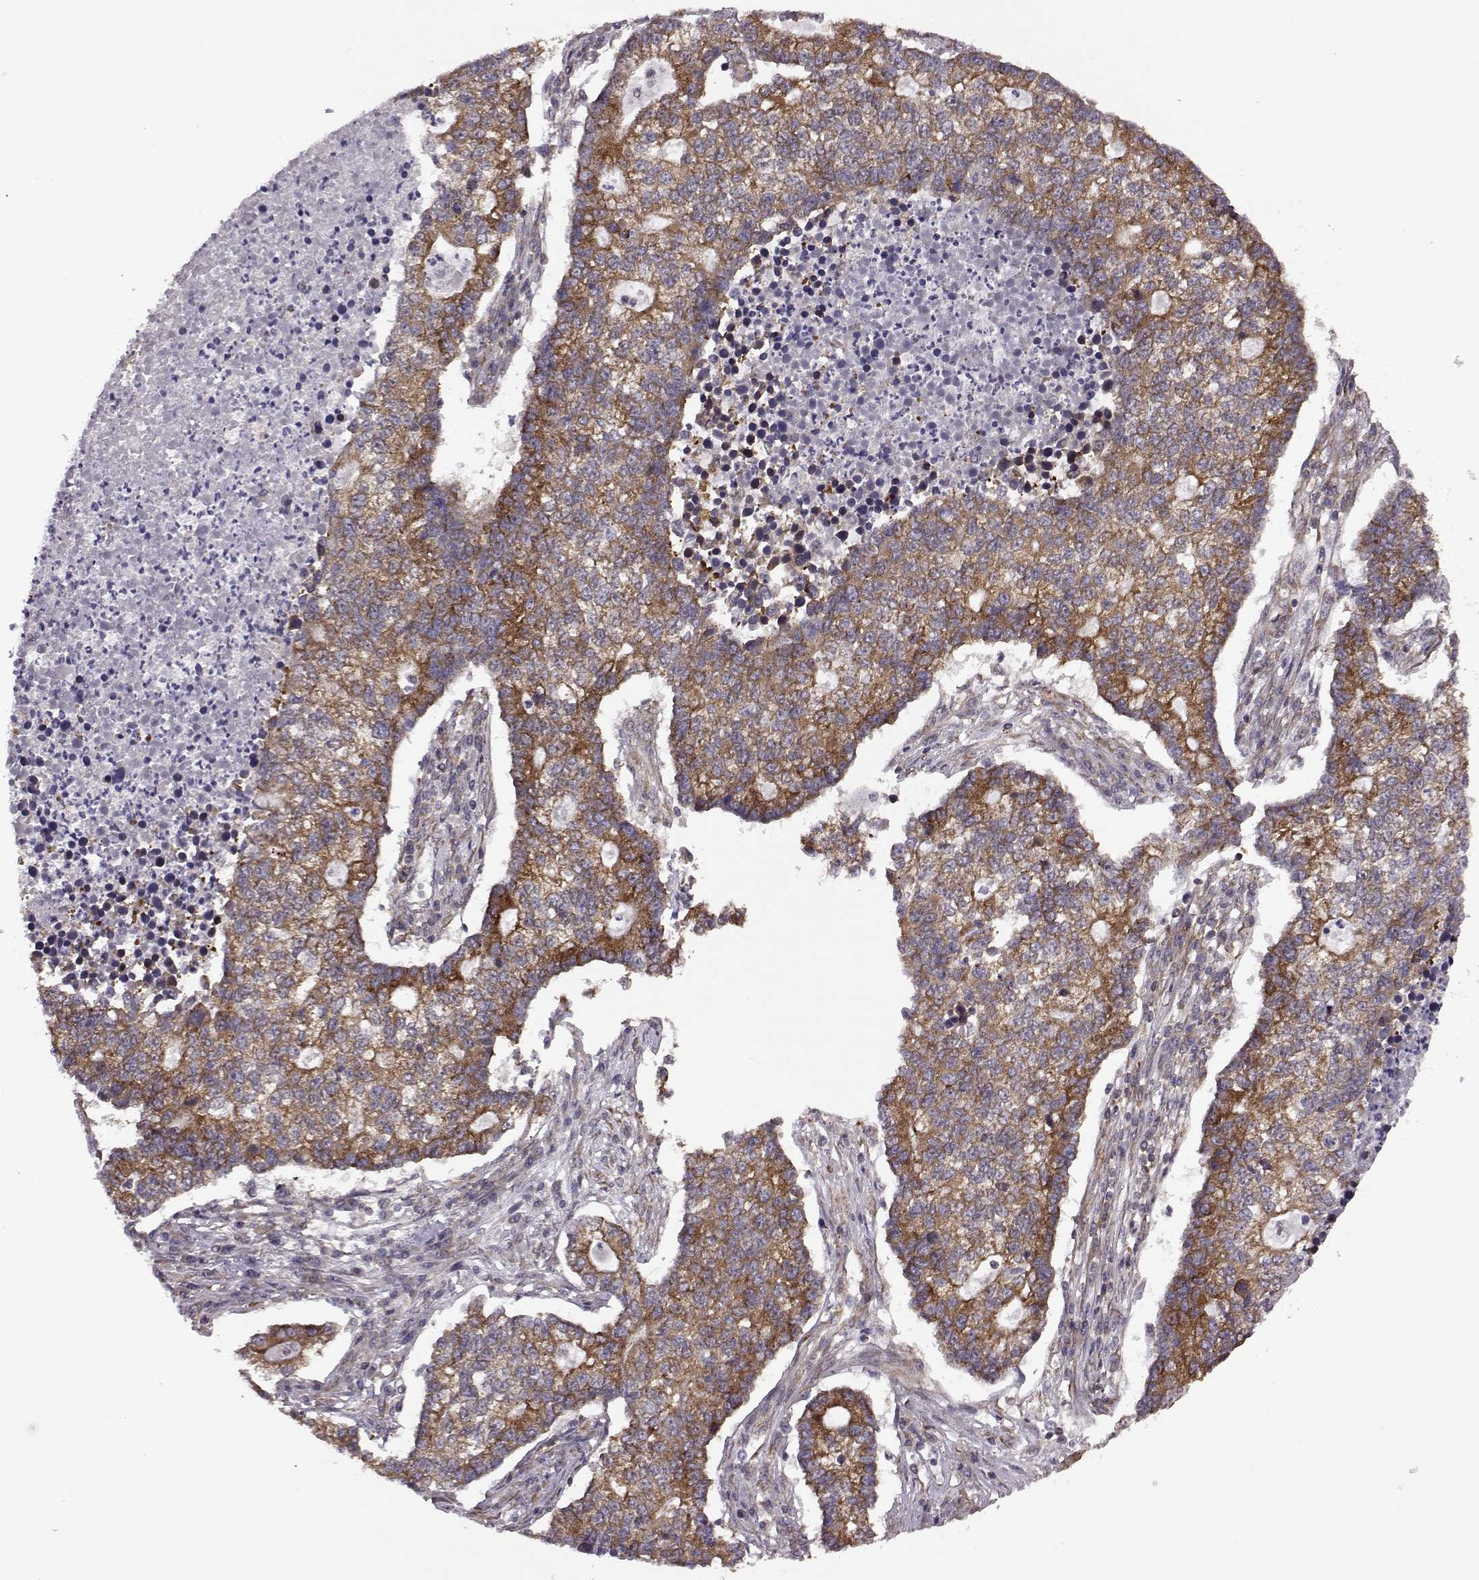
{"staining": {"intensity": "strong", "quantity": ">75%", "location": "cytoplasmic/membranous"}, "tissue": "lung cancer", "cell_type": "Tumor cells", "image_type": "cancer", "snomed": [{"axis": "morphology", "description": "Adenocarcinoma, NOS"}, {"axis": "topography", "description": "Lung"}], "caption": "Immunohistochemistry (IHC) staining of lung adenocarcinoma, which reveals high levels of strong cytoplasmic/membranous expression in approximately >75% of tumor cells indicating strong cytoplasmic/membranous protein staining. The staining was performed using DAB (brown) for protein detection and nuclei were counterstained in hematoxylin (blue).", "gene": "URI1", "patient": {"sex": "male", "age": 57}}